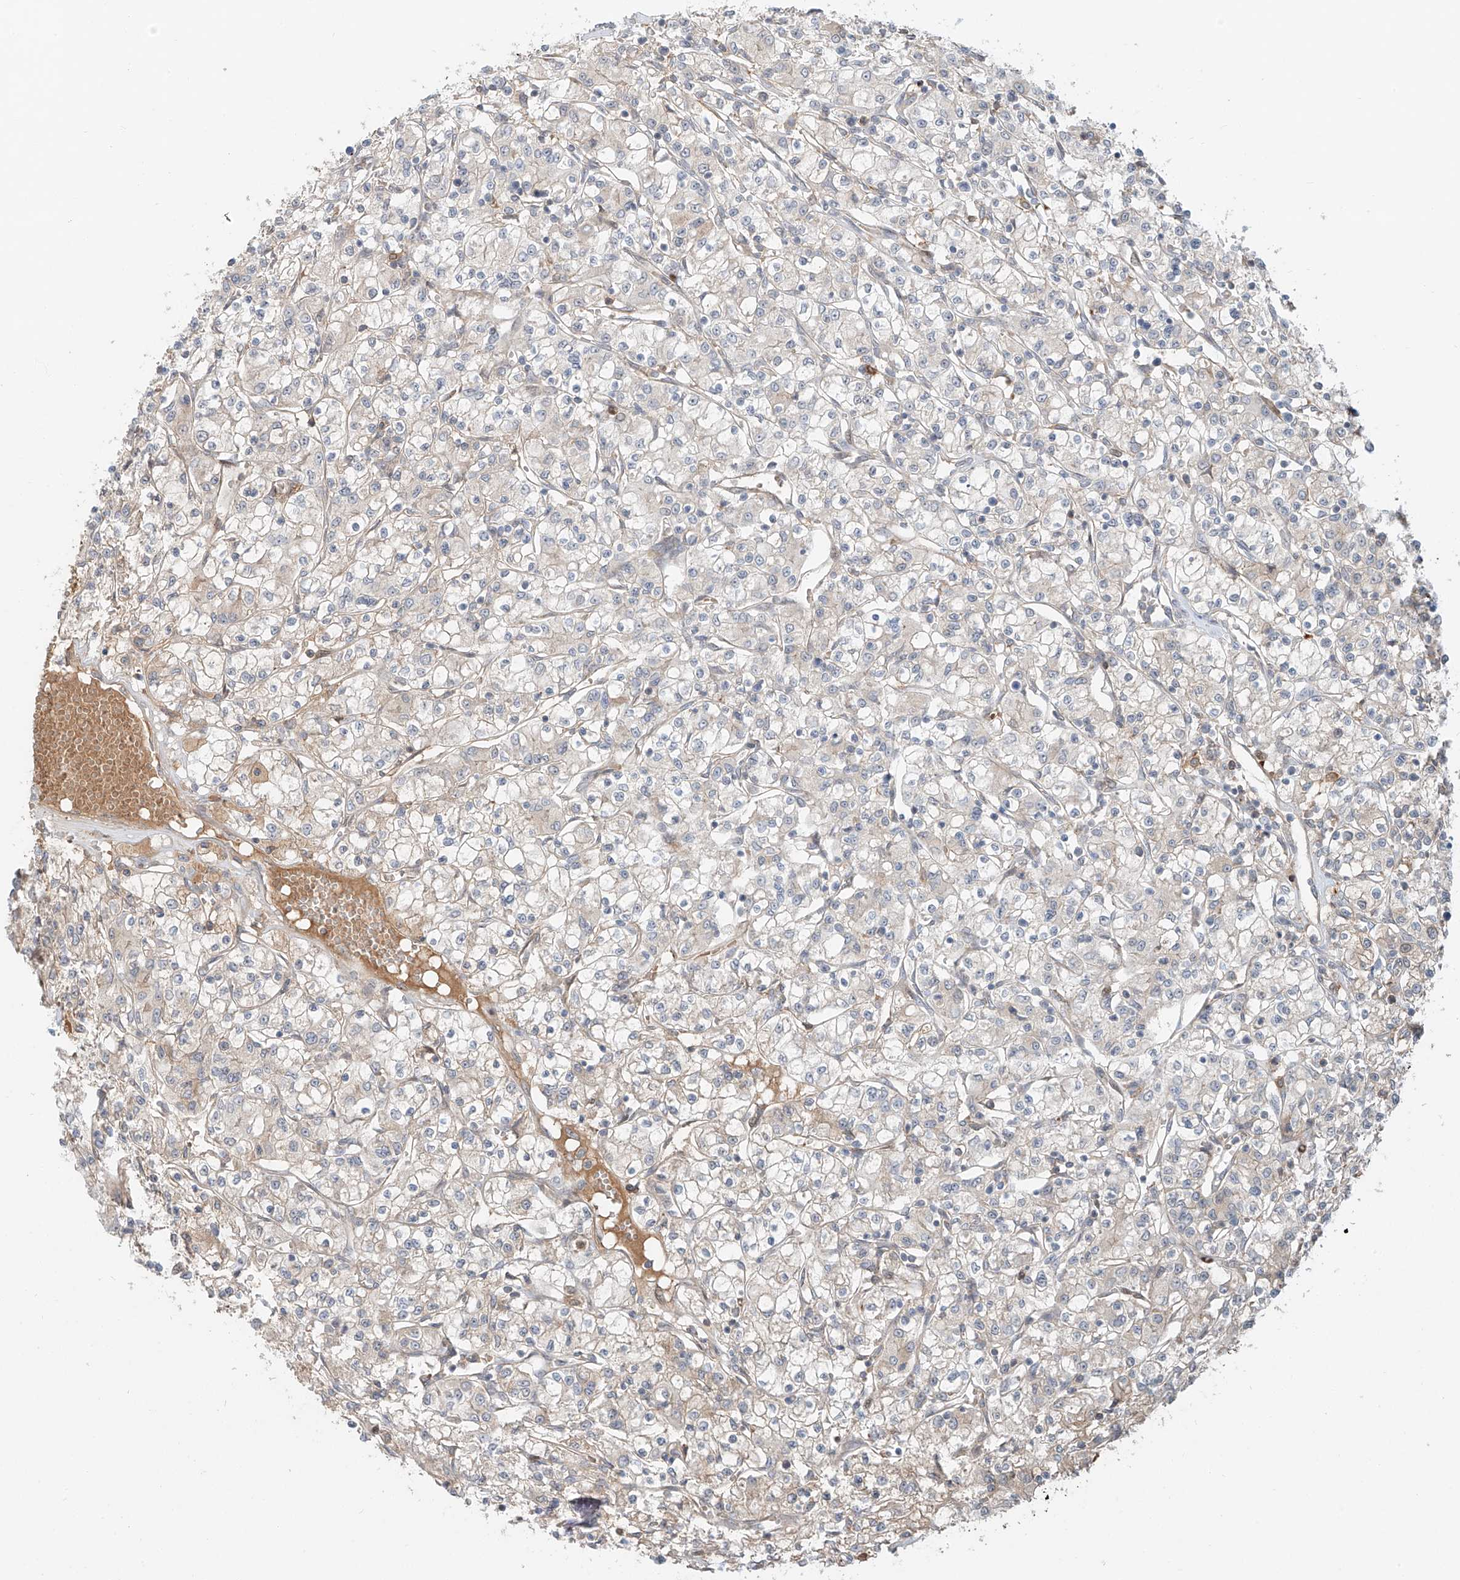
{"staining": {"intensity": "negative", "quantity": "none", "location": "none"}, "tissue": "renal cancer", "cell_type": "Tumor cells", "image_type": "cancer", "snomed": [{"axis": "morphology", "description": "Adenocarcinoma, NOS"}, {"axis": "topography", "description": "Kidney"}], "caption": "This is a image of immunohistochemistry staining of renal adenocarcinoma, which shows no expression in tumor cells. (DAB (3,3'-diaminobenzidine) immunohistochemistry with hematoxylin counter stain).", "gene": "CEP162", "patient": {"sex": "female", "age": 59}}